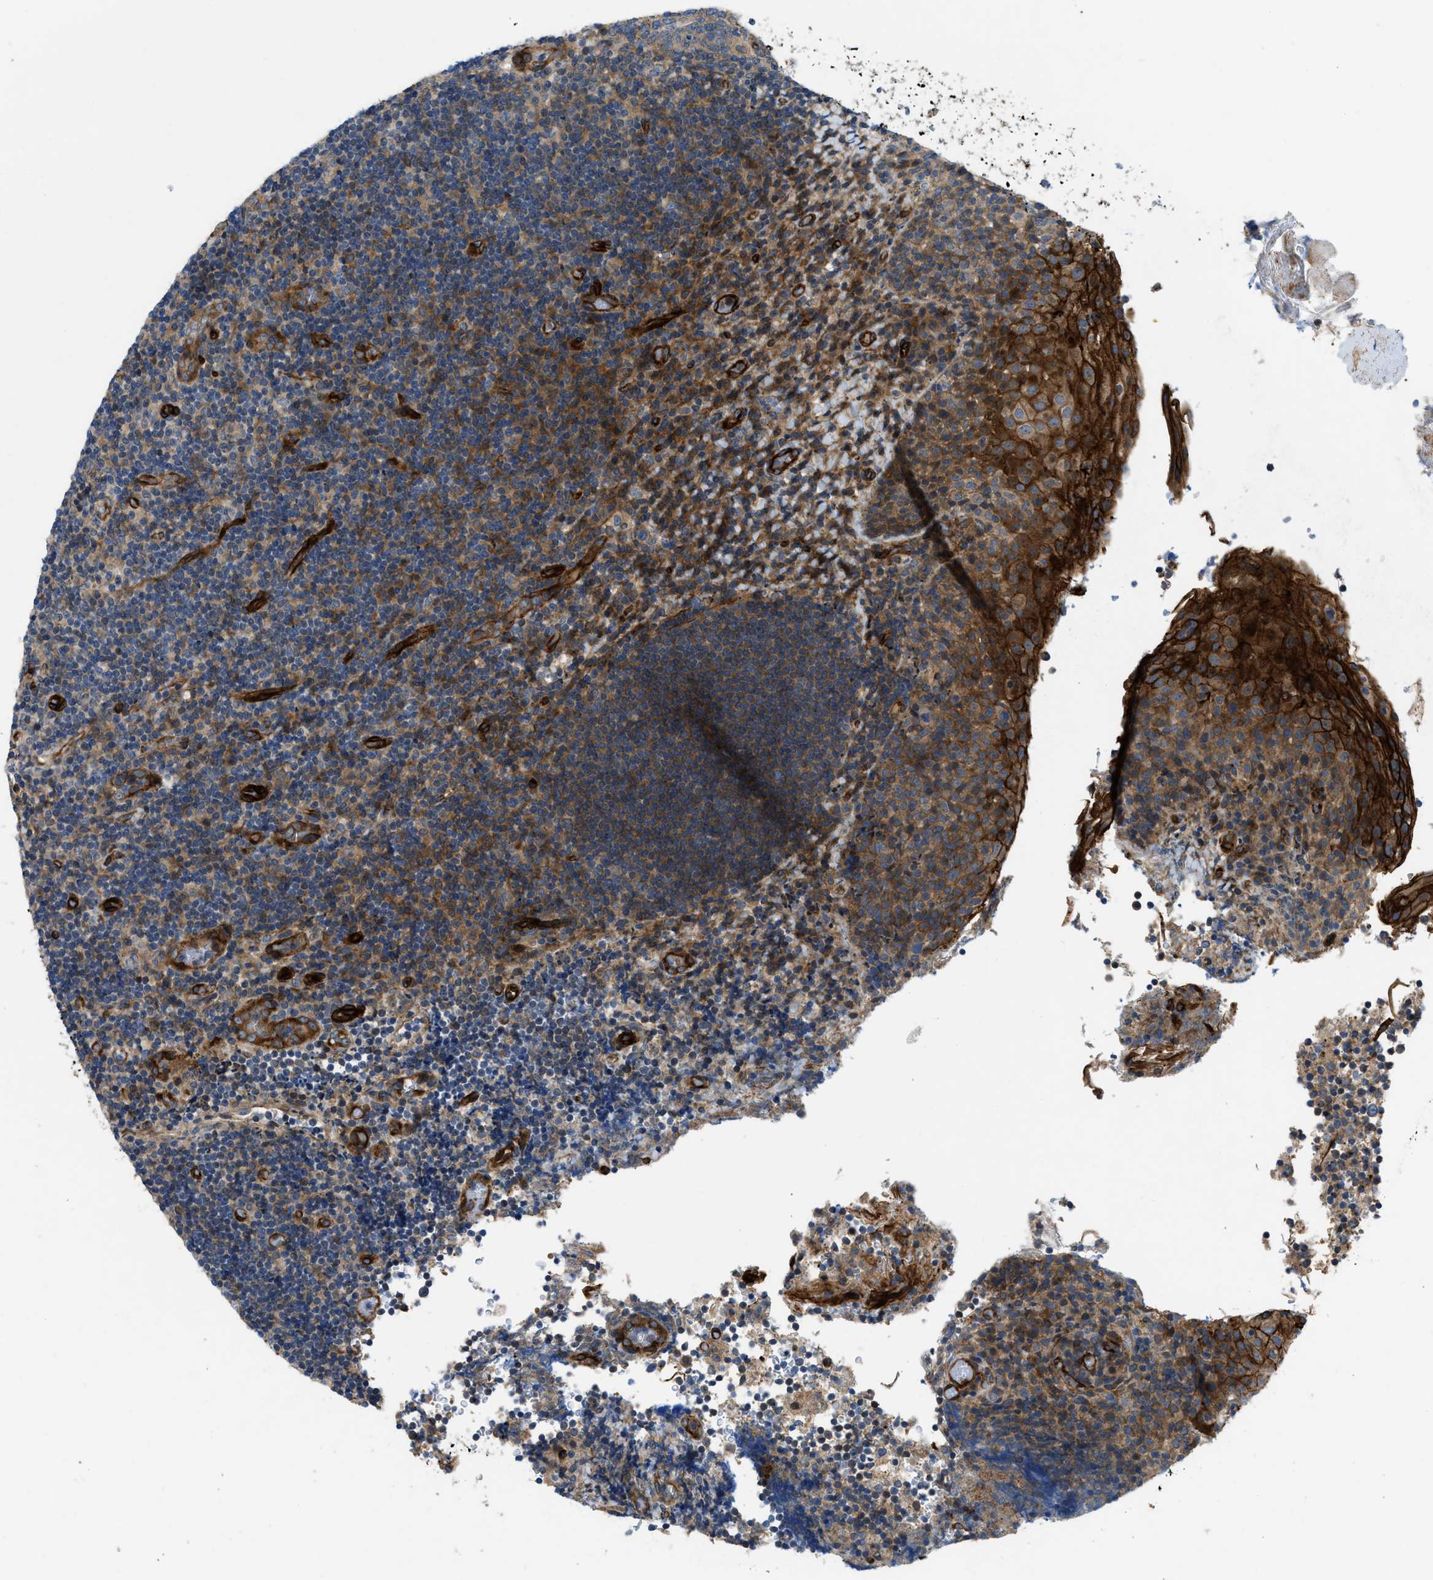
{"staining": {"intensity": "moderate", "quantity": ">75%", "location": "cytoplasmic/membranous"}, "tissue": "lymphoma", "cell_type": "Tumor cells", "image_type": "cancer", "snomed": [{"axis": "morphology", "description": "Malignant lymphoma, non-Hodgkin's type, High grade"}, {"axis": "topography", "description": "Tonsil"}], "caption": "Lymphoma stained with a protein marker displays moderate staining in tumor cells.", "gene": "NYNRIN", "patient": {"sex": "female", "age": 36}}